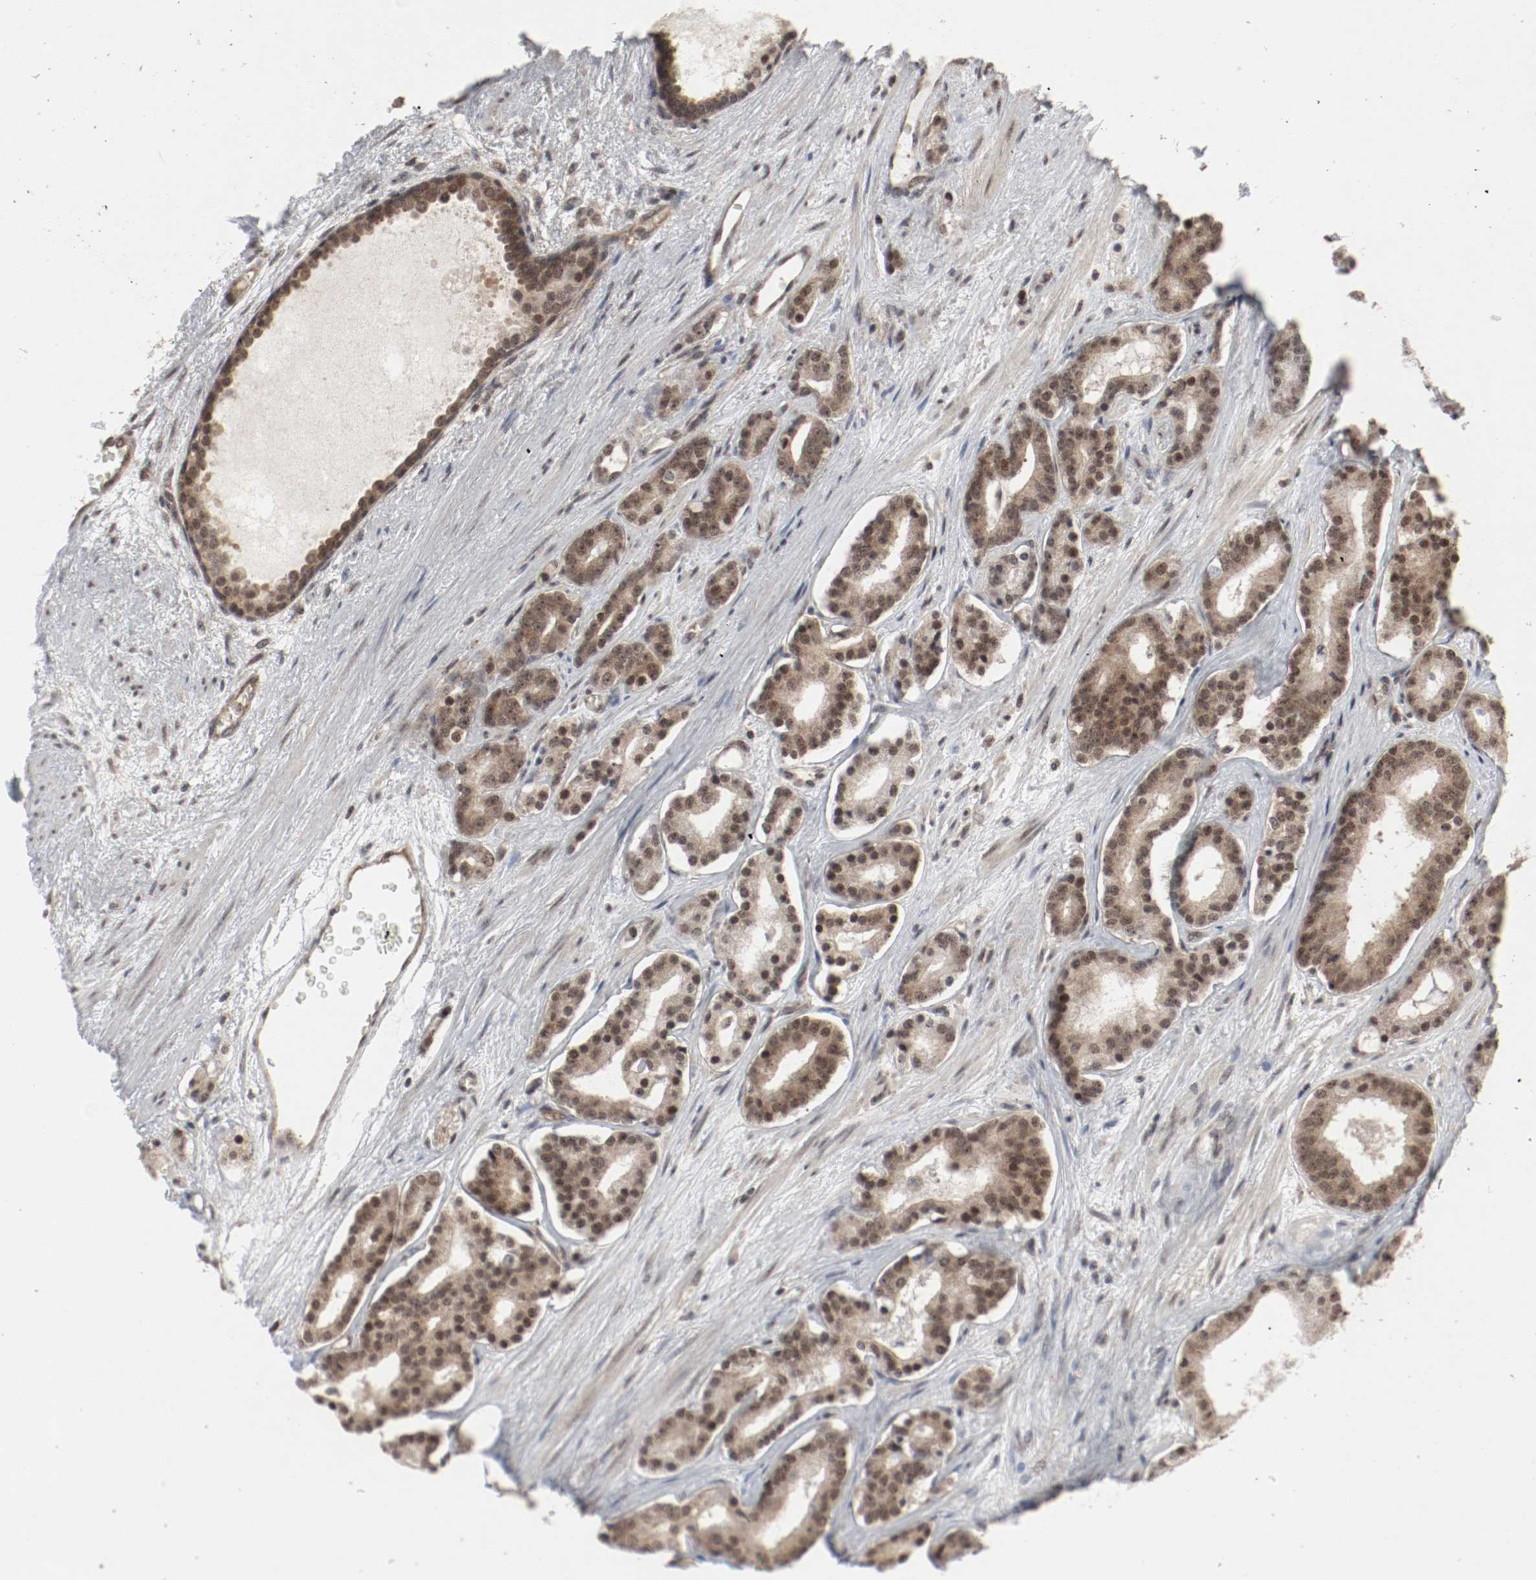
{"staining": {"intensity": "moderate", "quantity": ">75%", "location": "cytoplasmic/membranous,nuclear"}, "tissue": "prostate cancer", "cell_type": "Tumor cells", "image_type": "cancer", "snomed": [{"axis": "morphology", "description": "Adenocarcinoma, Low grade"}, {"axis": "topography", "description": "Prostate"}], "caption": "Prostate adenocarcinoma (low-grade) was stained to show a protein in brown. There is medium levels of moderate cytoplasmic/membranous and nuclear positivity in approximately >75% of tumor cells.", "gene": "CSNK2B", "patient": {"sex": "male", "age": 63}}